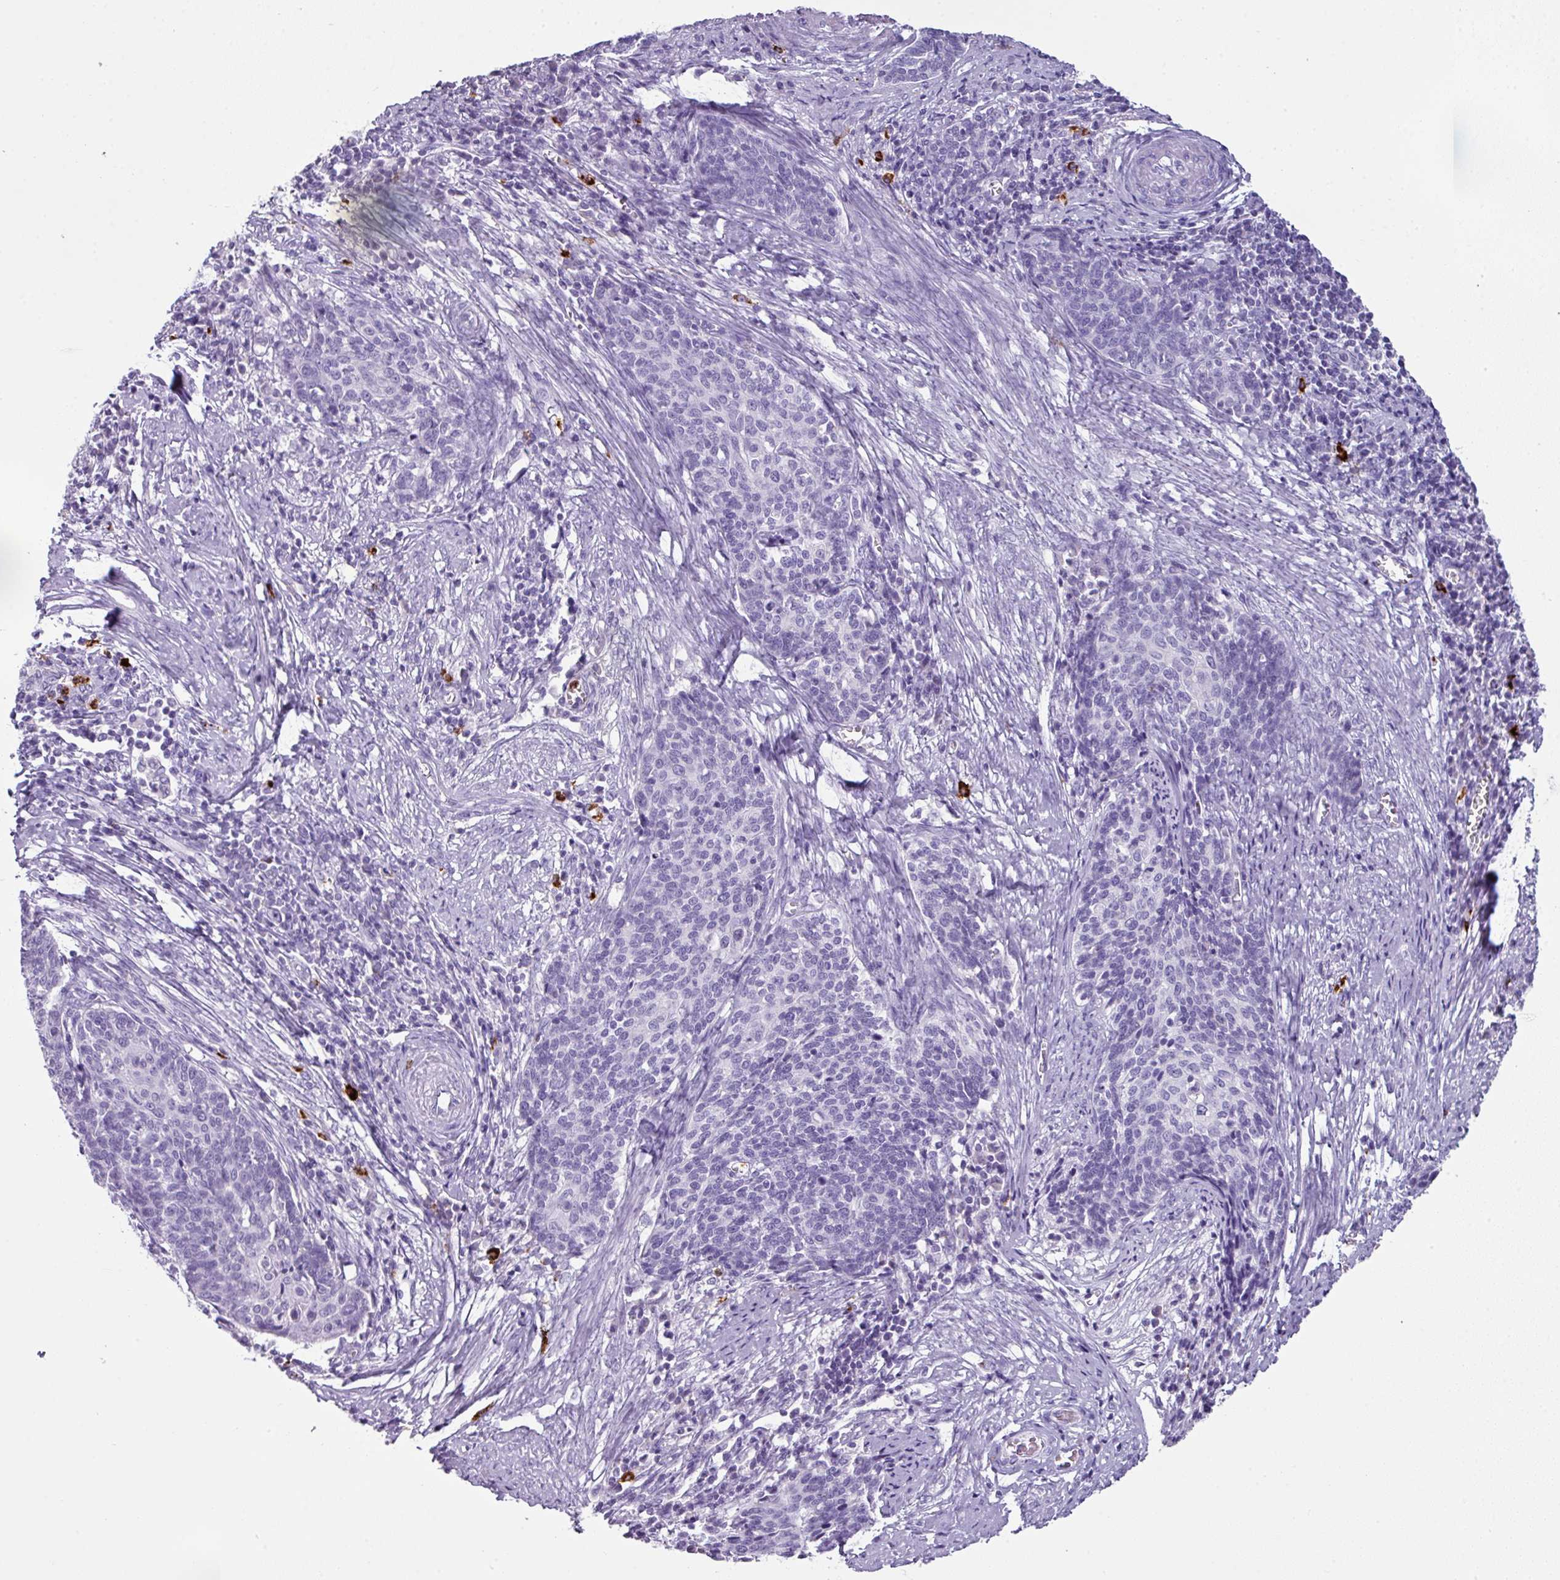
{"staining": {"intensity": "negative", "quantity": "none", "location": "none"}, "tissue": "cervical cancer", "cell_type": "Tumor cells", "image_type": "cancer", "snomed": [{"axis": "morphology", "description": "Squamous cell carcinoma, NOS"}, {"axis": "topography", "description": "Cervix"}], "caption": "DAB (3,3'-diaminobenzidine) immunohistochemical staining of human cervical squamous cell carcinoma exhibits no significant positivity in tumor cells.", "gene": "CTSG", "patient": {"sex": "female", "age": 39}}